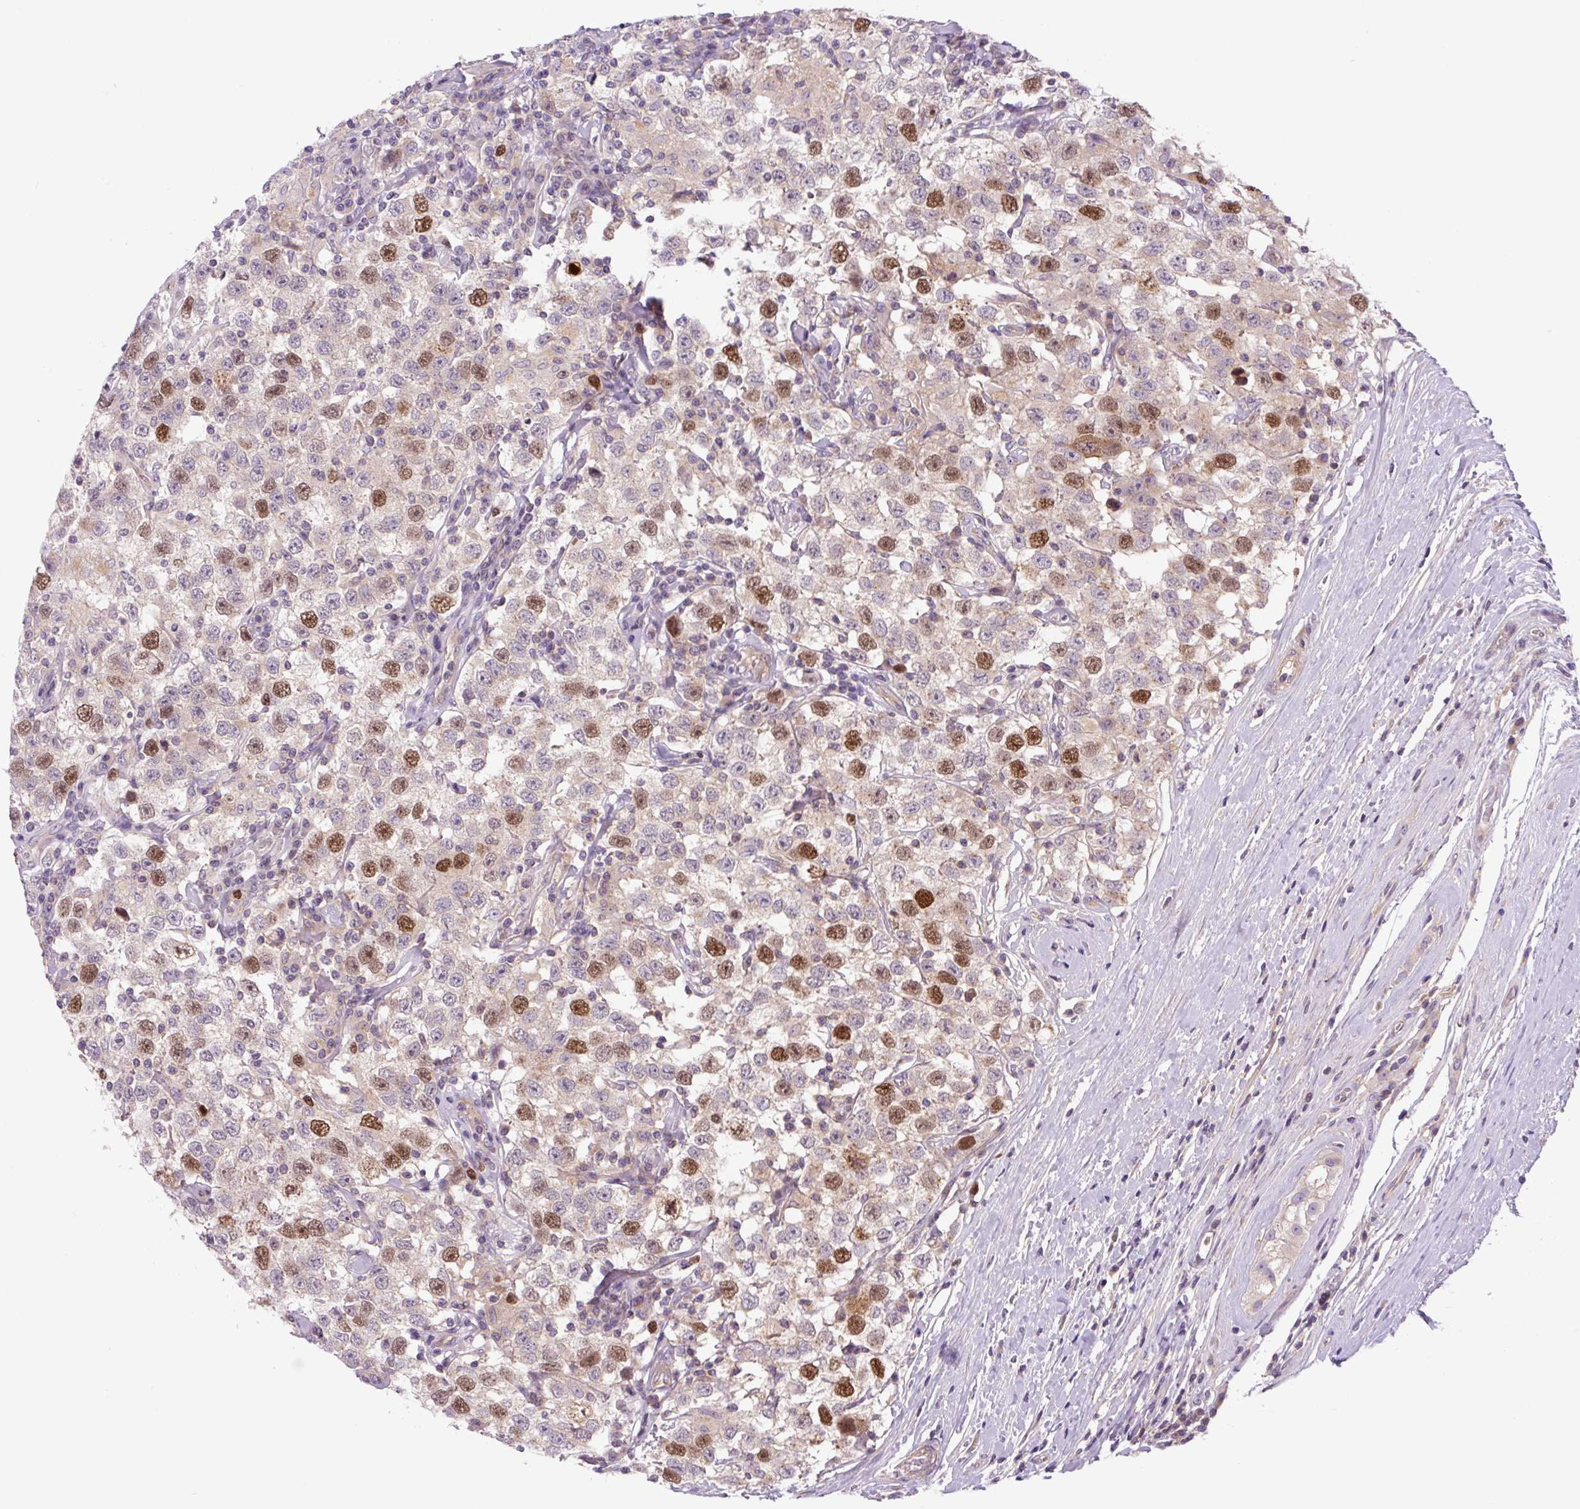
{"staining": {"intensity": "moderate", "quantity": "25%-75%", "location": "nuclear"}, "tissue": "testis cancer", "cell_type": "Tumor cells", "image_type": "cancer", "snomed": [{"axis": "morphology", "description": "Seminoma, NOS"}, {"axis": "topography", "description": "Testis"}], "caption": "Moderate nuclear protein positivity is present in approximately 25%-75% of tumor cells in testis cancer. Using DAB (3,3'-diaminobenzidine) (brown) and hematoxylin (blue) stains, captured at high magnification using brightfield microscopy.", "gene": "KIFC1", "patient": {"sex": "male", "age": 41}}